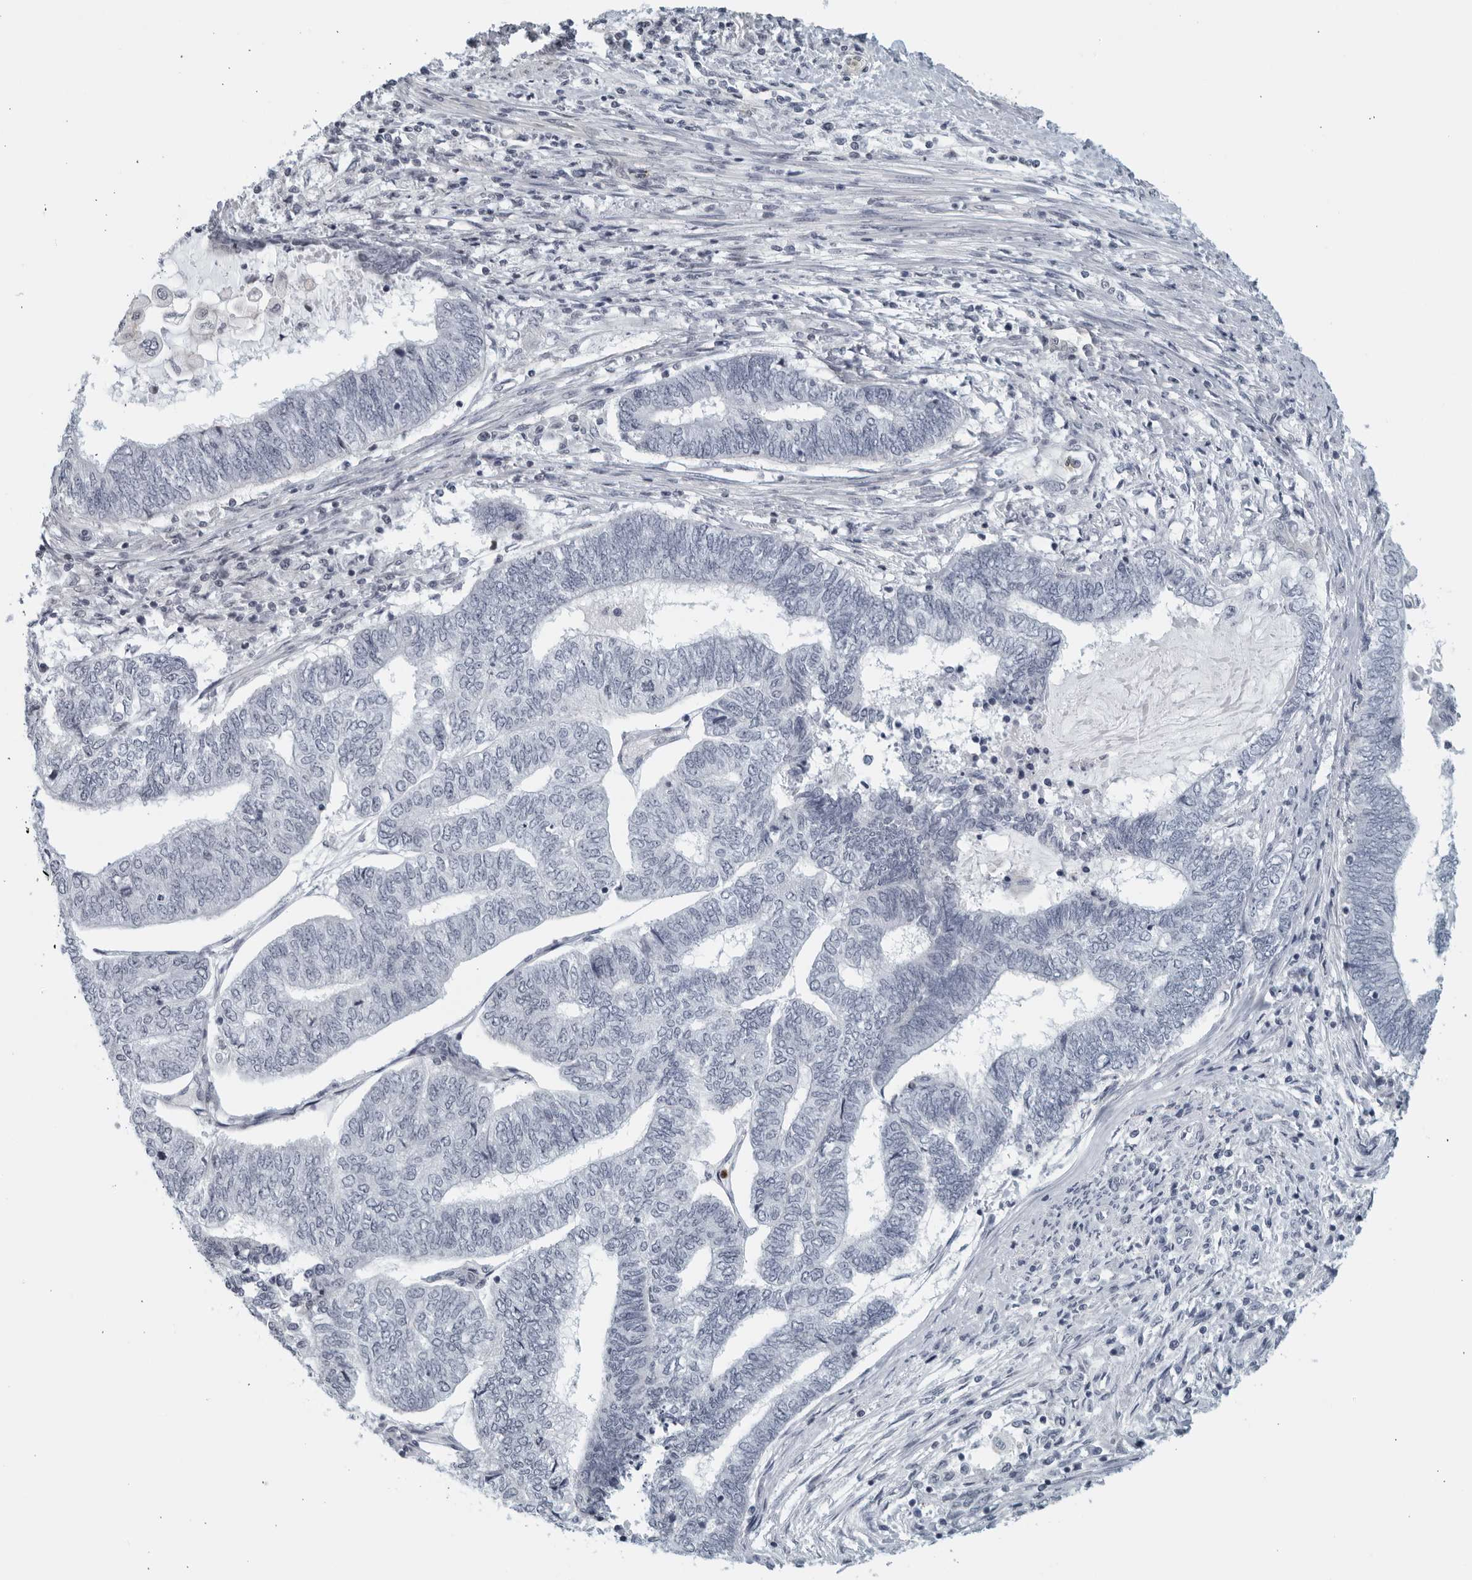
{"staining": {"intensity": "negative", "quantity": "none", "location": "none"}, "tissue": "endometrial cancer", "cell_type": "Tumor cells", "image_type": "cancer", "snomed": [{"axis": "morphology", "description": "Adenocarcinoma, NOS"}, {"axis": "topography", "description": "Uterus"}, {"axis": "topography", "description": "Endometrium"}], "caption": "IHC of adenocarcinoma (endometrial) displays no staining in tumor cells.", "gene": "KLK7", "patient": {"sex": "female", "age": 70}}